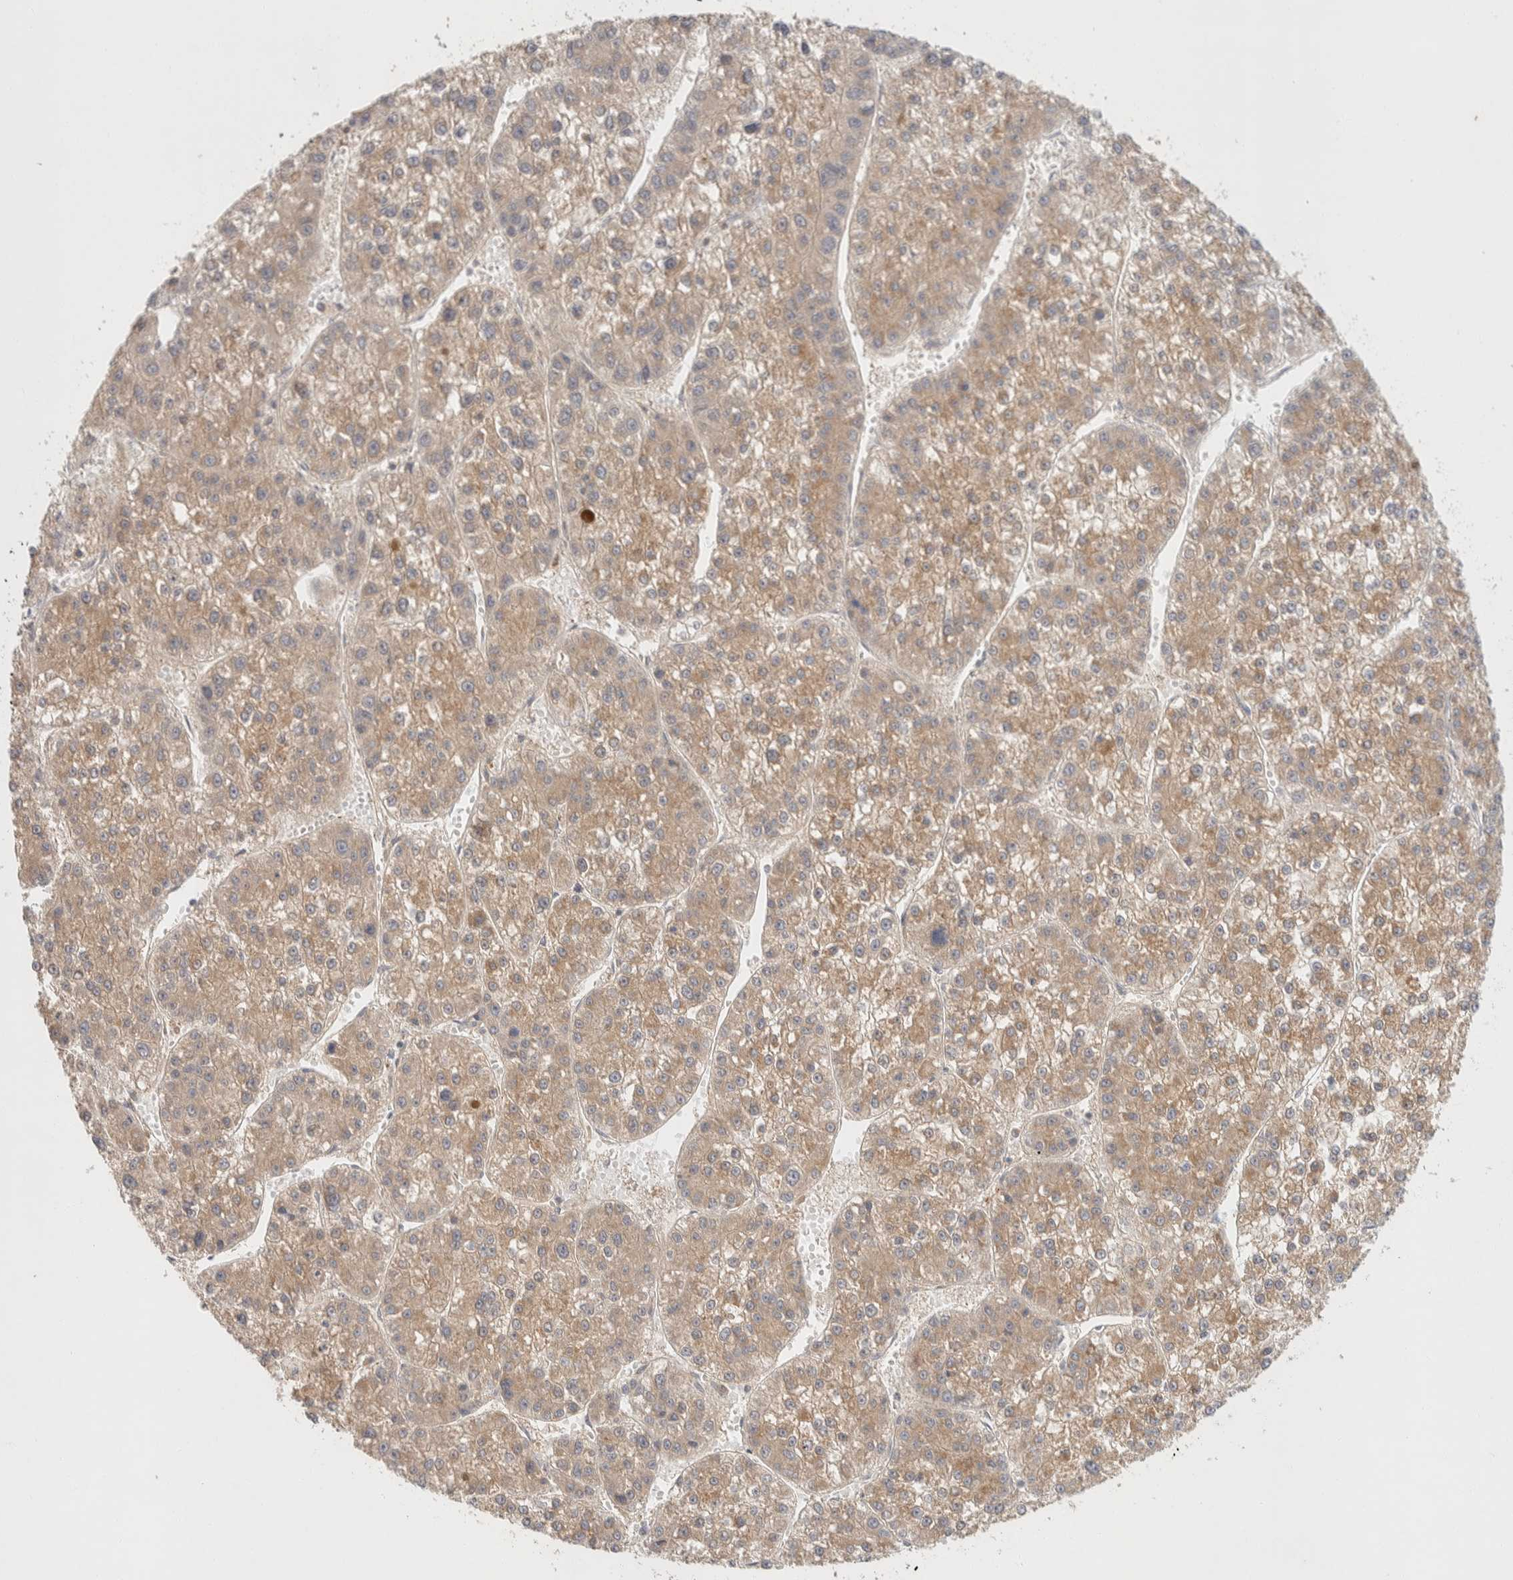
{"staining": {"intensity": "moderate", "quantity": ">75%", "location": "cytoplasmic/membranous"}, "tissue": "liver cancer", "cell_type": "Tumor cells", "image_type": "cancer", "snomed": [{"axis": "morphology", "description": "Carcinoma, Hepatocellular, NOS"}, {"axis": "topography", "description": "Liver"}], "caption": "Human liver cancer stained with a protein marker demonstrates moderate staining in tumor cells.", "gene": "KIF9", "patient": {"sex": "female", "age": 73}}